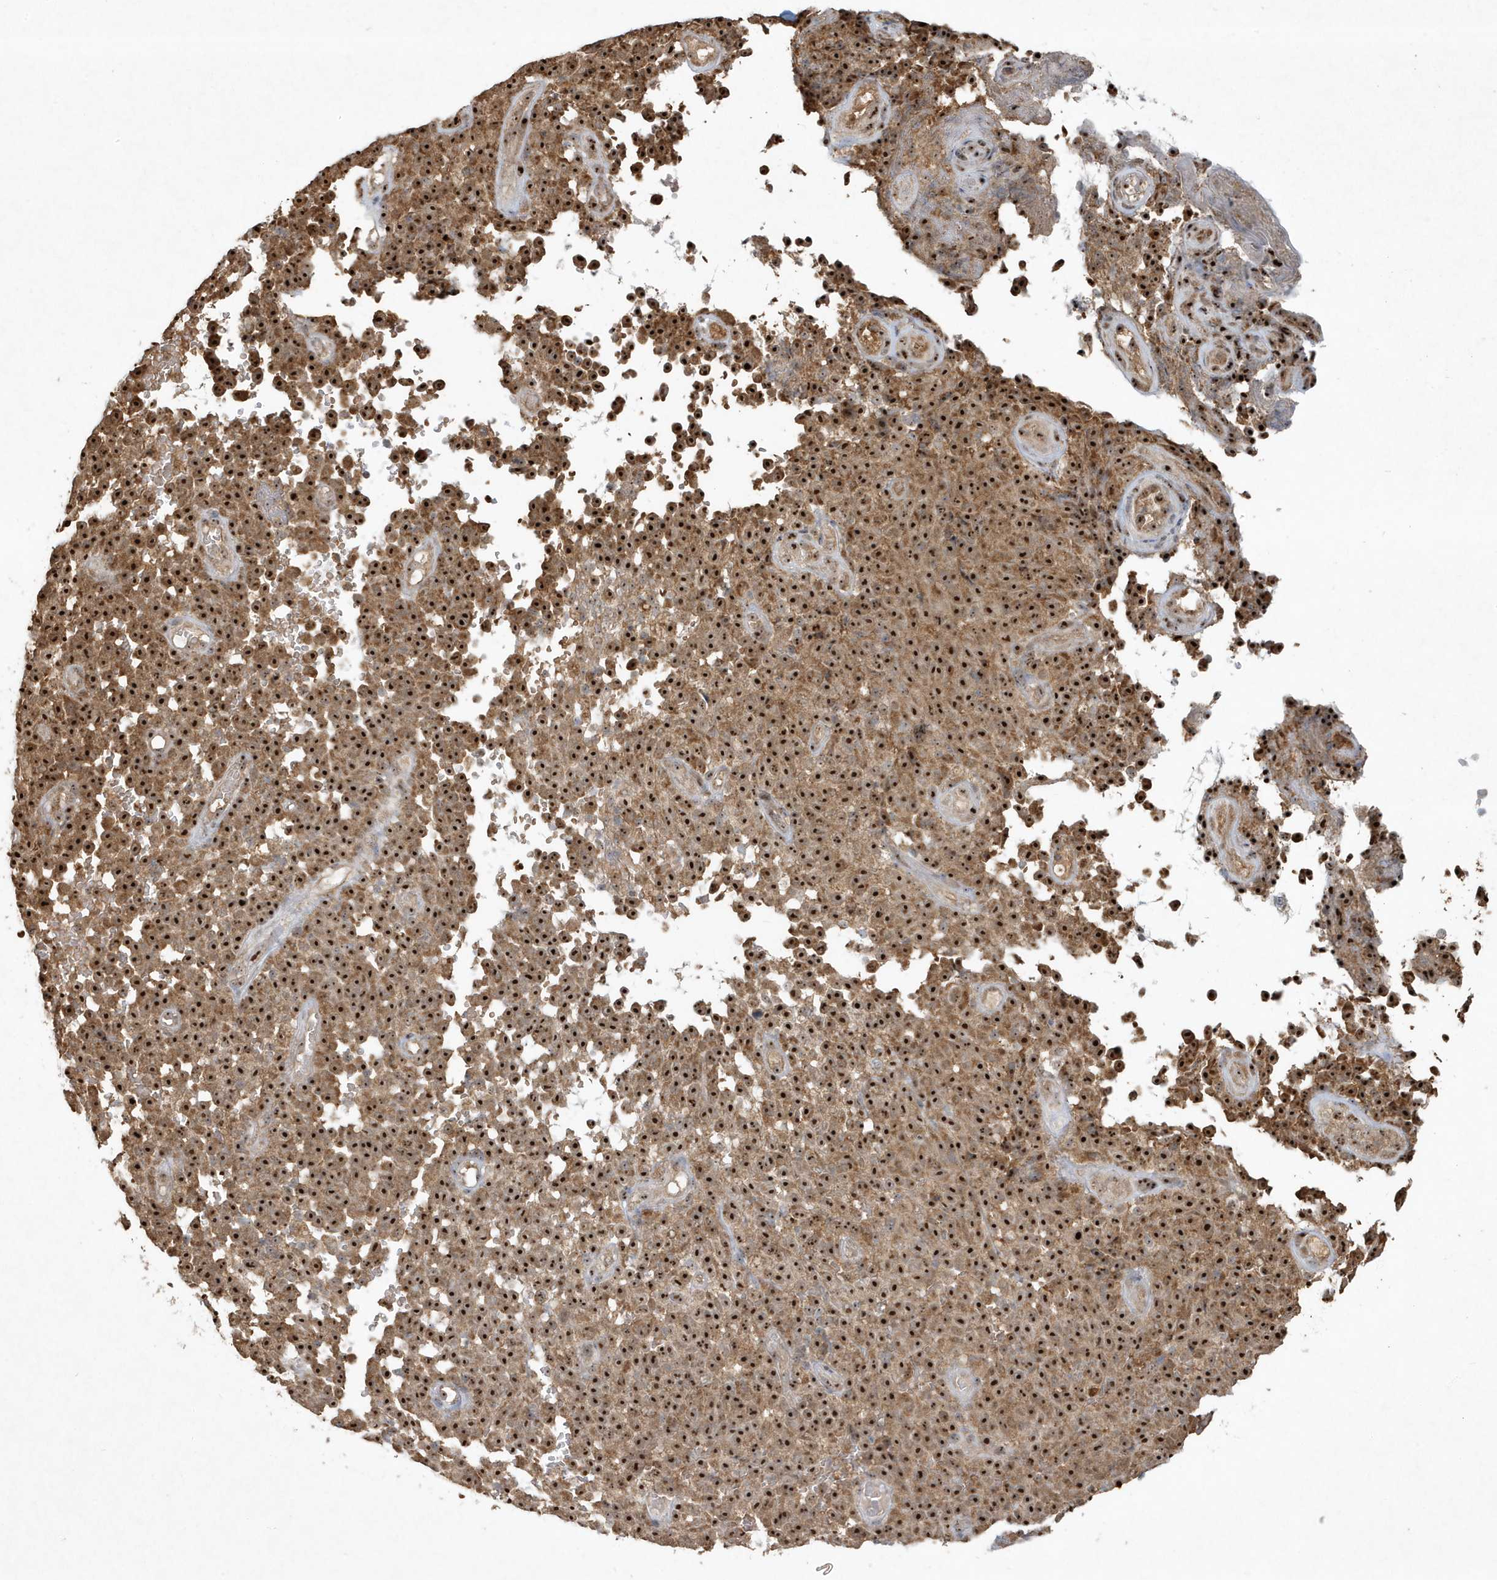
{"staining": {"intensity": "strong", "quantity": ">75%", "location": "cytoplasmic/membranous,nuclear"}, "tissue": "melanoma", "cell_type": "Tumor cells", "image_type": "cancer", "snomed": [{"axis": "morphology", "description": "Malignant melanoma, NOS"}, {"axis": "topography", "description": "Skin"}], "caption": "This photomicrograph shows immunohistochemistry (IHC) staining of malignant melanoma, with high strong cytoplasmic/membranous and nuclear staining in about >75% of tumor cells.", "gene": "ABCB9", "patient": {"sex": "female", "age": 82}}